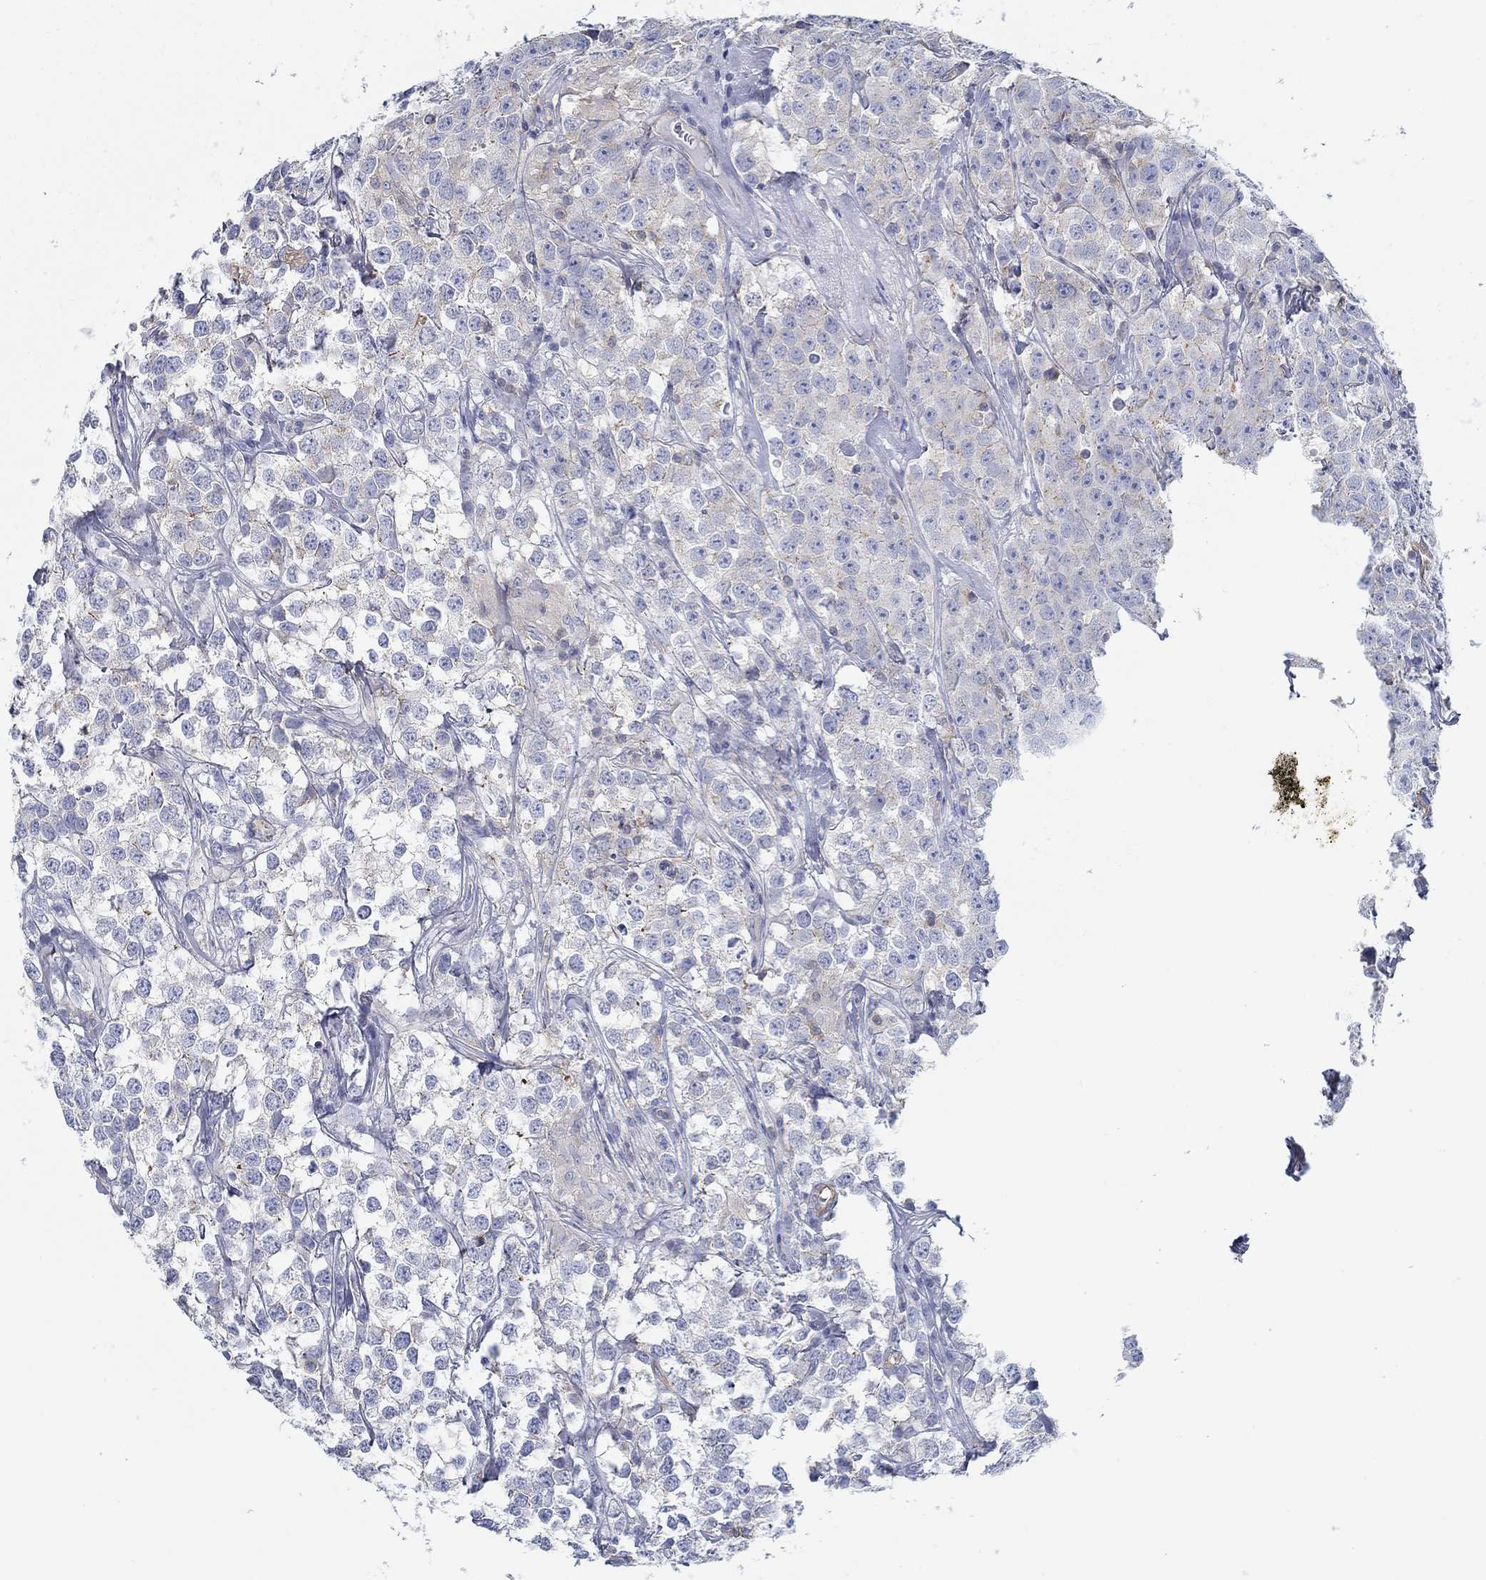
{"staining": {"intensity": "negative", "quantity": "none", "location": "none"}, "tissue": "testis cancer", "cell_type": "Tumor cells", "image_type": "cancer", "snomed": [{"axis": "morphology", "description": "Seminoma, NOS"}, {"axis": "topography", "description": "Testis"}], "caption": "Immunohistochemistry image of neoplastic tissue: seminoma (testis) stained with DAB demonstrates no significant protein positivity in tumor cells. (Brightfield microscopy of DAB (3,3'-diaminobenzidine) immunohistochemistry at high magnification).", "gene": "BBOF1", "patient": {"sex": "male", "age": 59}}